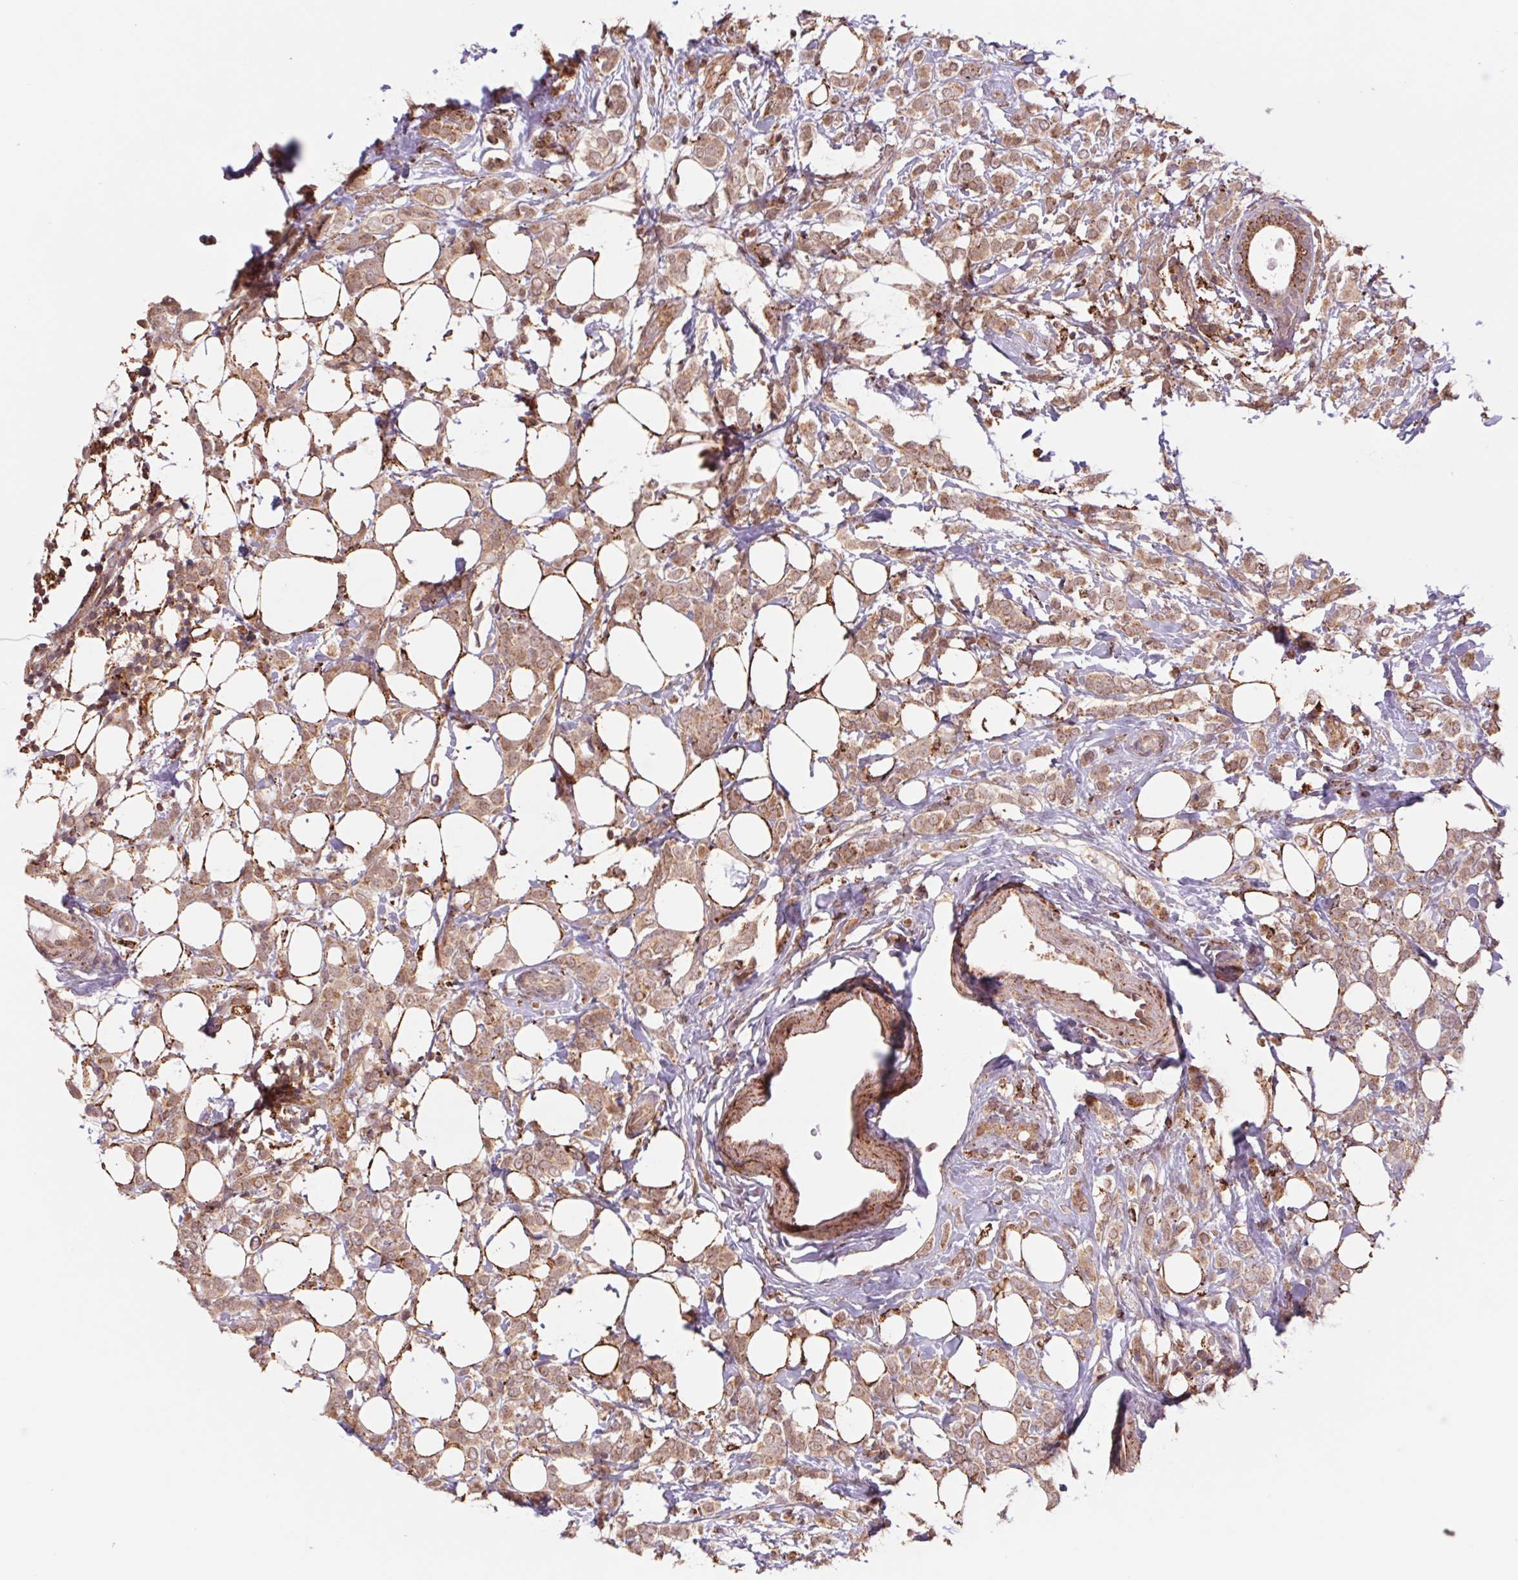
{"staining": {"intensity": "moderate", "quantity": ">75%", "location": "cytoplasmic/membranous"}, "tissue": "breast cancer", "cell_type": "Tumor cells", "image_type": "cancer", "snomed": [{"axis": "morphology", "description": "Lobular carcinoma"}, {"axis": "topography", "description": "Breast"}], "caption": "Brown immunohistochemical staining in human breast lobular carcinoma exhibits moderate cytoplasmic/membranous expression in approximately >75% of tumor cells.", "gene": "URM1", "patient": {"sex": "female", "age": 49}}